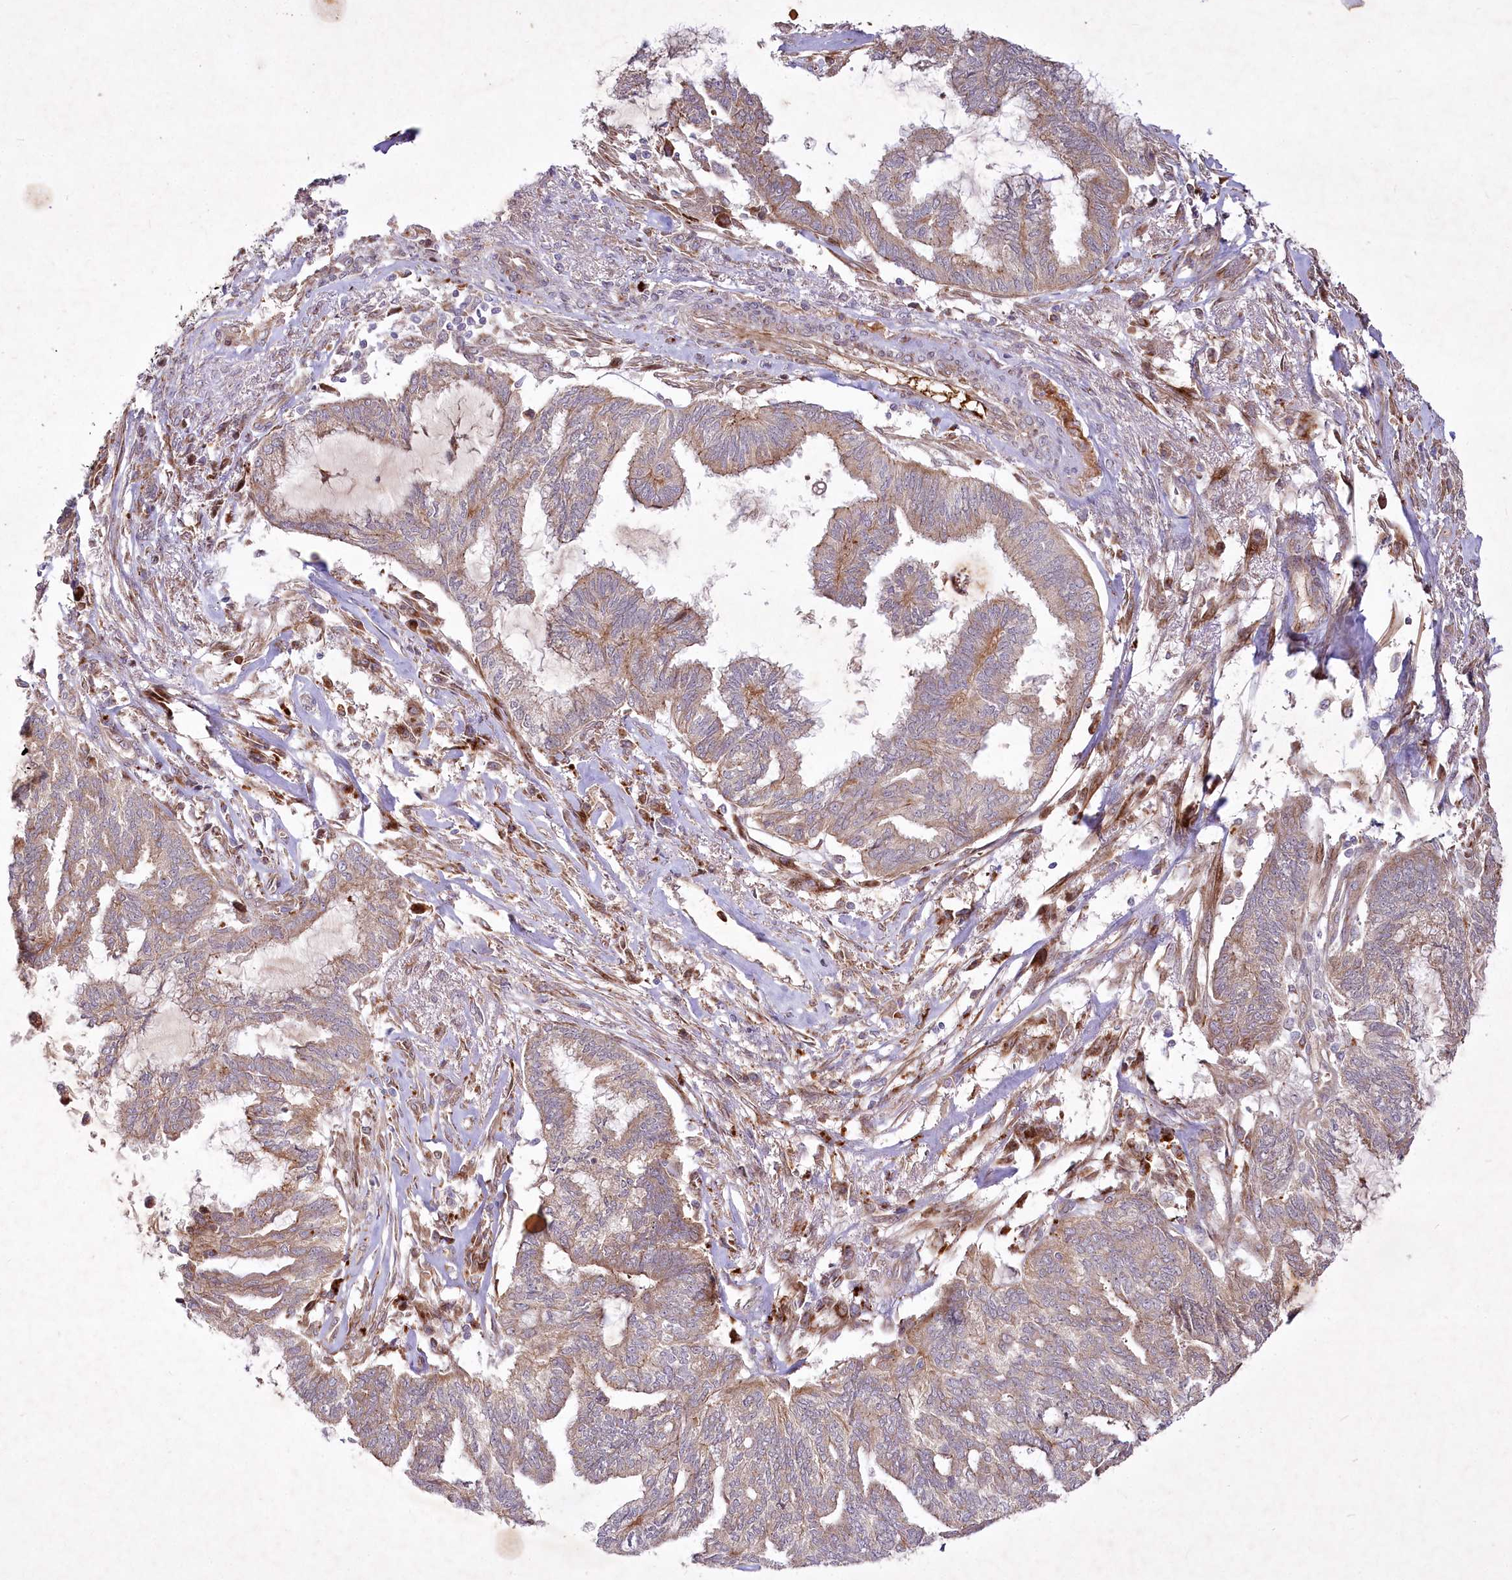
{"staining": {"intensity": "weak", "quantity": ">75%", "location": "cytoplasmic/membranous"}, "tissue": "endometrial cancer", "cell_type": "Tumor cells", "image_type": "cancer", "snomed": [{"axis": "morphology", "description": "Adenocarcinoma, NOS"}, {"axis": "topography", "description": "Endometrium"}], "caption": "Immunohistochemical staining of endometrial cancer demonstrates low levels of weak cytoplasmic/membranous protein positivity in about >75% of tumor cells.", "gene": "PSTK", "patient": {"sex": "female", "age": 86}}